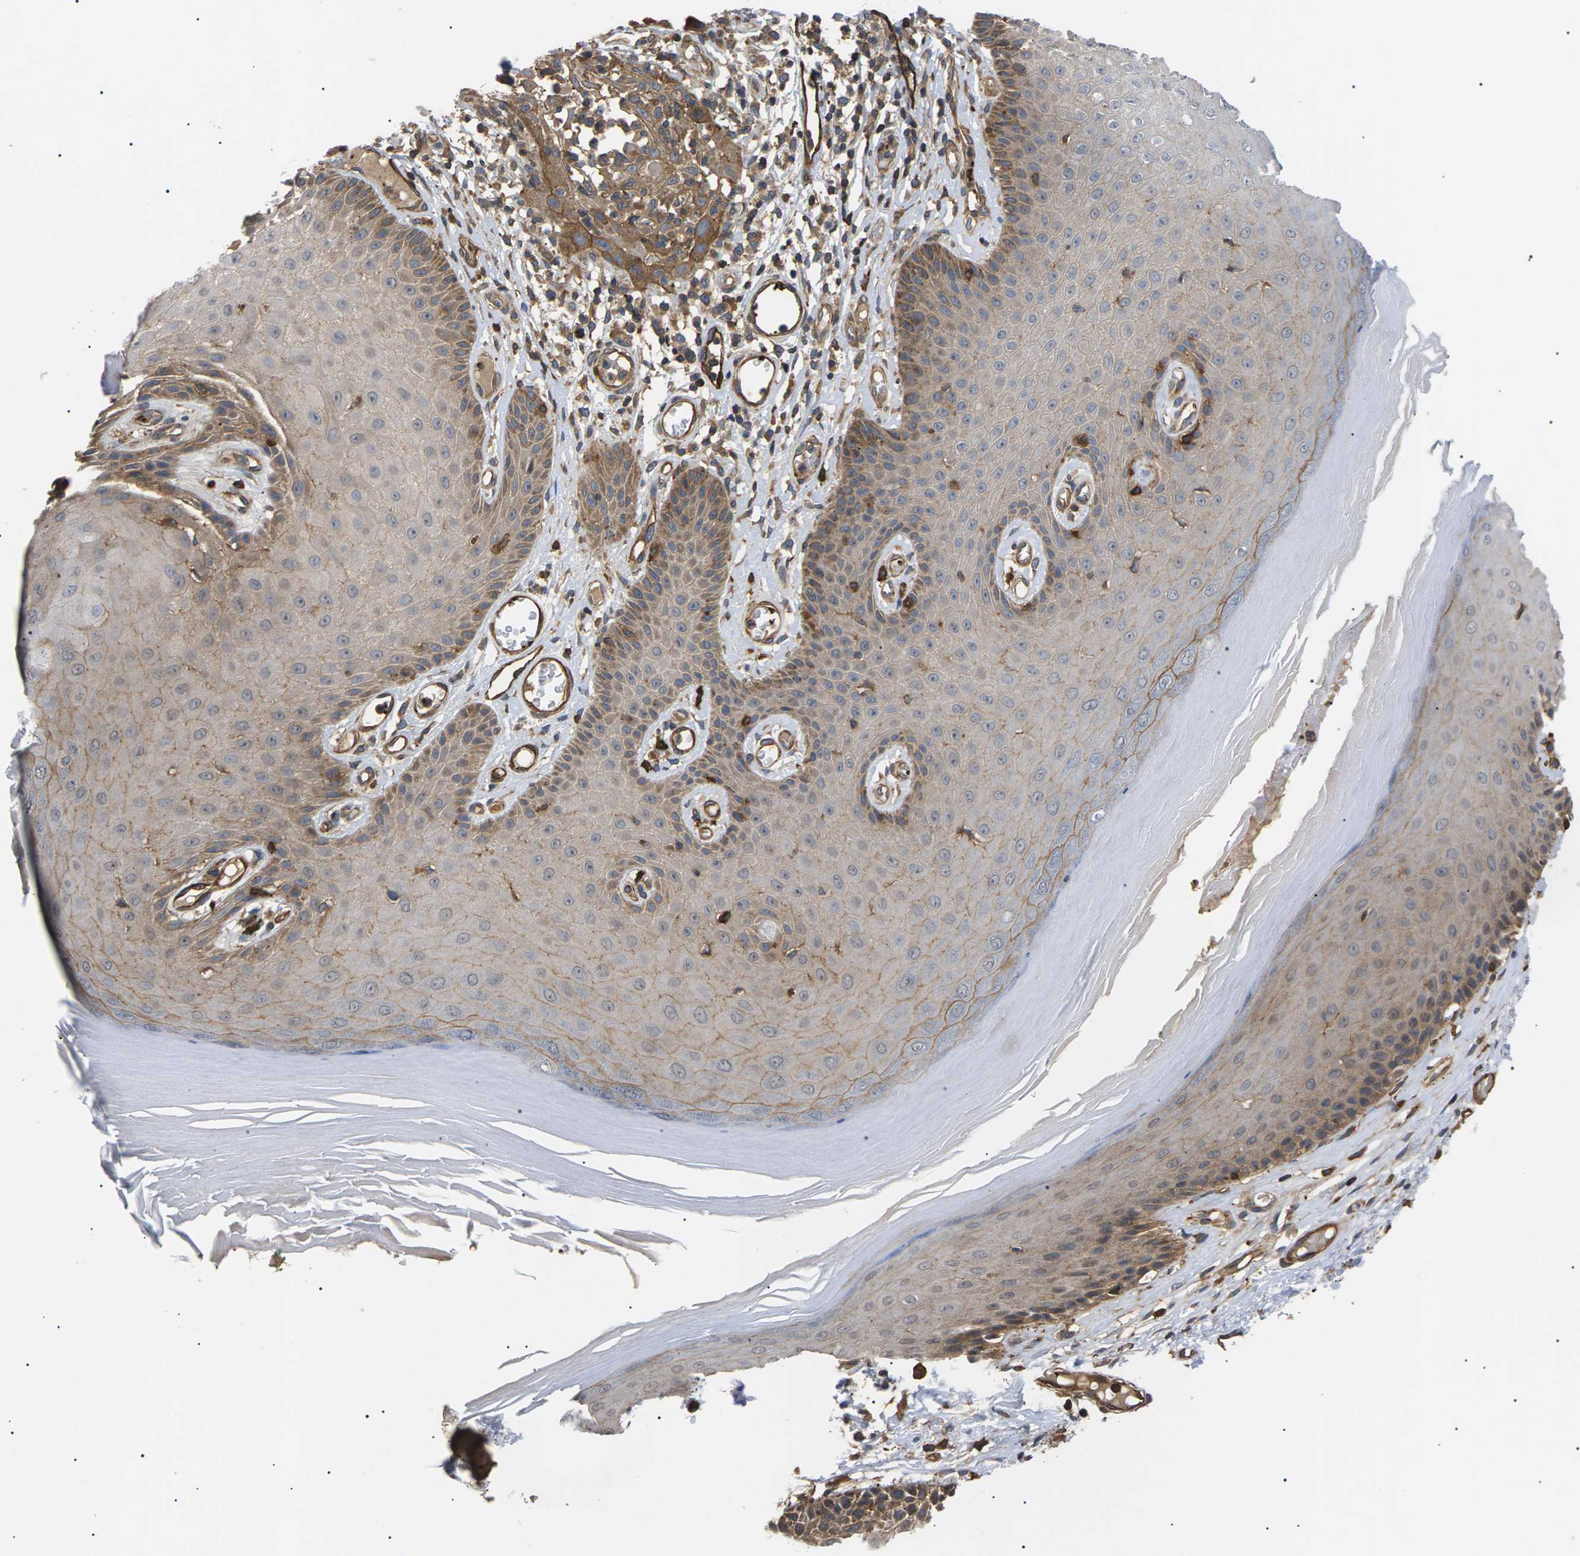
{"staining": {"intensity": "moderate", "quantity": "25%-75%", "location": "cytoplasmic/membranous"}, "tissue": "skin", "cell_type": "Epidermal cells", "image_type": "normal", "snomed": [{"axis": "morphology", "description": "Normal tissue, NOS"}, {"axis": "topography", "description": "Vulva"}], "caption": "There is medium levels of moderate cytoplasmic/membranous staining in epidermal cells of benign skin, as demonstrated by immunohistochemical staining (brown color).", "gene": "TMTC4", "patient": {"sex": "female", "age": 73}}